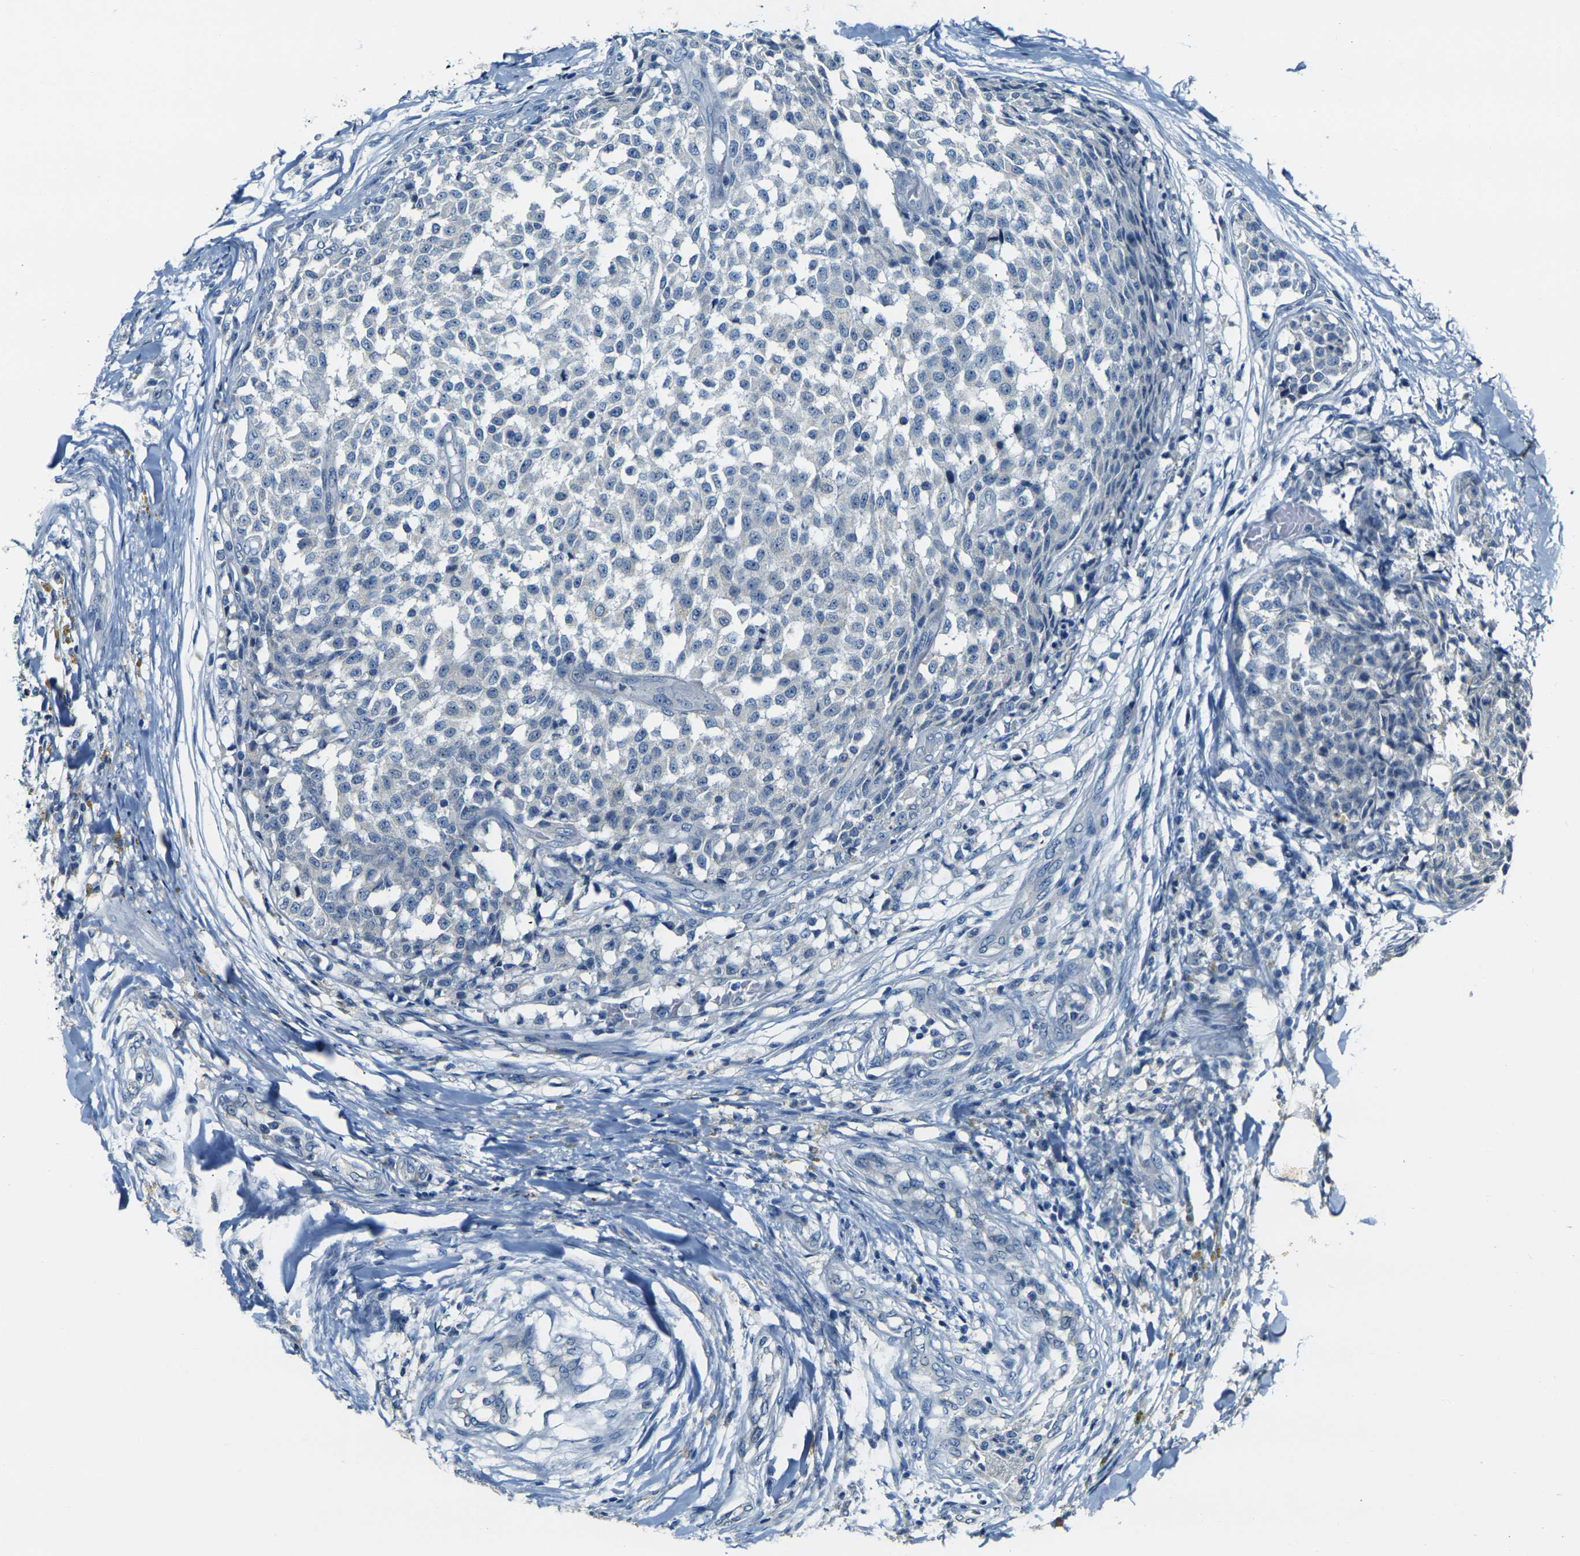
{"staining": {"intensity": "negative", "quantity": "none", "location": "none"}, "tissue": "testis cancer", "cell_type": "Tumor cells", "image_type": "cancer", "snomed": [{"axis": "morphology", "description": "Seminoma, NOS"}, {"axis": "topography", "description": "Testis"}], "caption": "The histopathology image displays no staining of tumor cells in testis seminoma.", "gene": "SHISAL2B", "patient": {"sex": "male", "age": 59}}